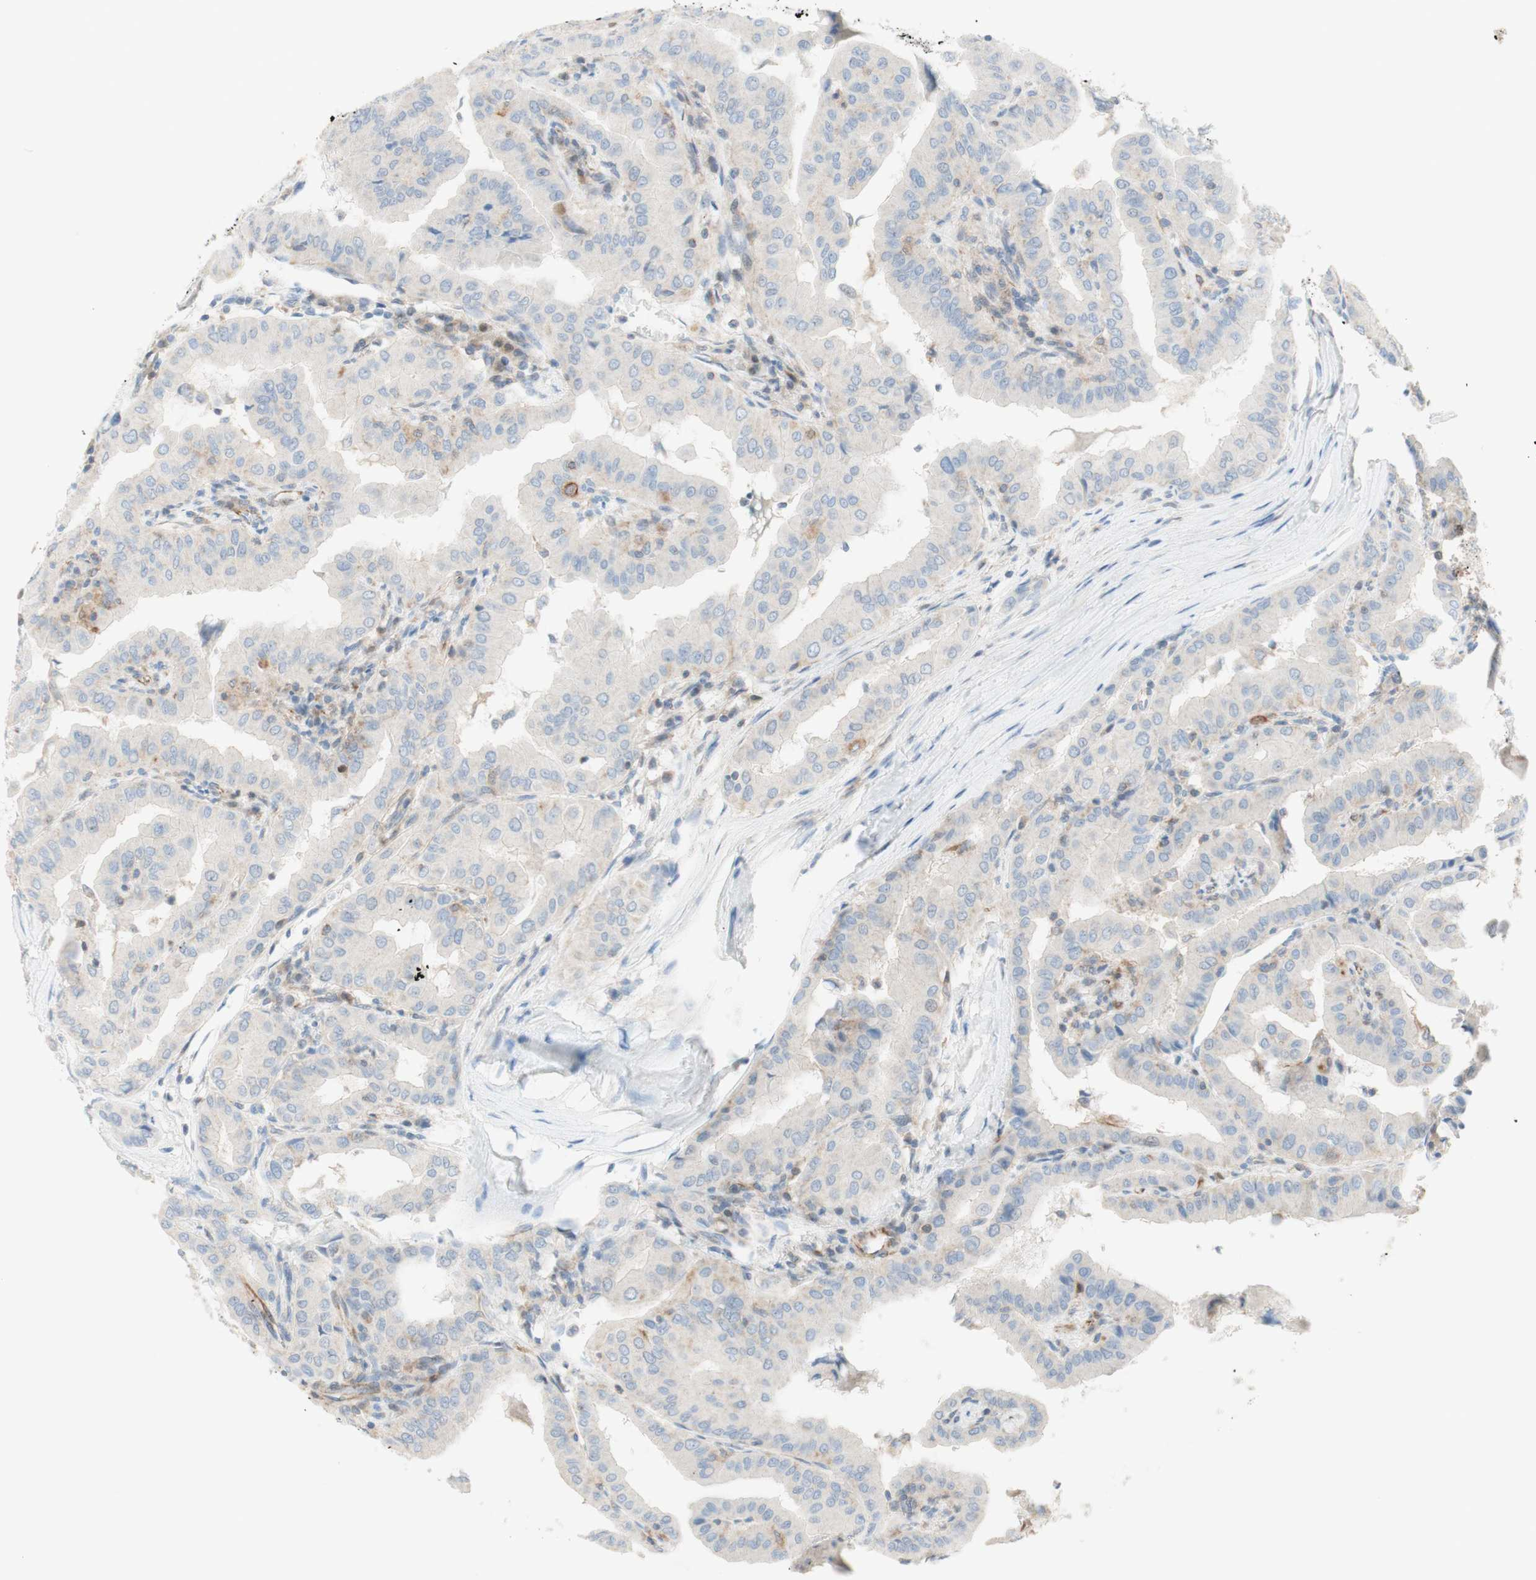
{"staining": {"intensity": "weak", "quantity": ">75%", "location": "cytoplasmic/membranous"}, "tissue": "thyroid cancer", "cell_type": "Tumor cells", "image_type": "cancer", "snomed": [{"axis": "morphology", "description": "Papillary adenocarcinoma, NOS"}, {"axis": "topography", "description": "Thyroid gland"}], "caption": "Tumor cells reveal low levels of weak cytoplasmic/membranous expression in about >75% of cells in human papillary adenocarcinoma (thyroid).", "gene": "POU2AF1", "patient": {"sex": "male", "age": 33}}